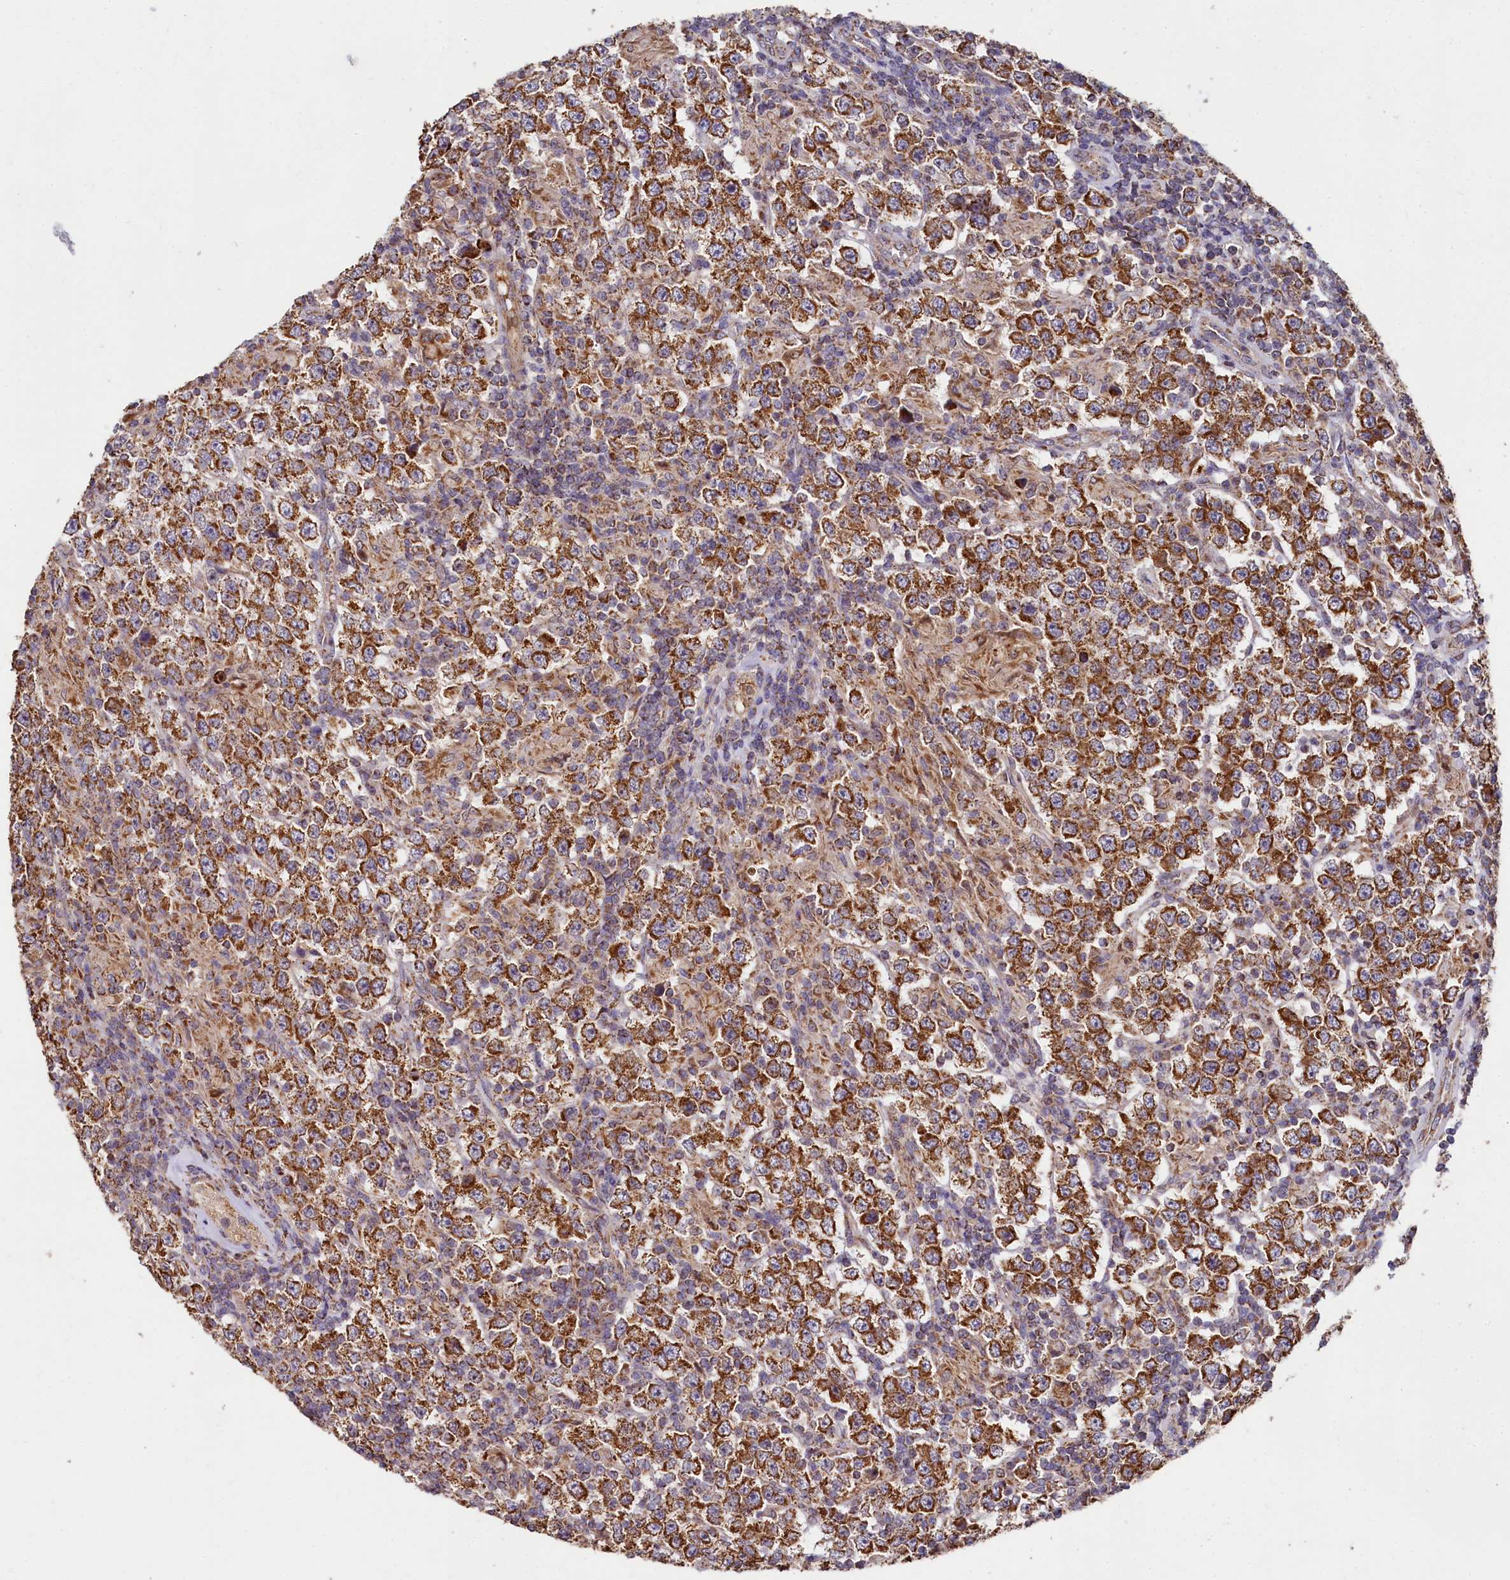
{"staining": {"intensity": "strong", "quantity": ">75%", "location": "cytoplasmic/membranous"}, "tissue": "testis cancer", "cell_type": "Tumor cells", "image_type": "cancer", "snomed": [{"axis": "morphology", "description": "Normal tissue, NOS"}, {"axis": "morphology", "description": "Urothelial carcinoma, High grade"}, {"axis": "morphology", "description": "Seminoma, NOS"}, {"axis": "morphology", "description": "Carcinoma, Embryonal, NOS"}, {"axis": "topography", "description": "Urinary bladder"}, {"axis": "topography", "description": "Testis"}], "caption": "This is an image of immunohistochemistry (IHC) staining of testis embryonal carcinoma, which shows strong positivity in the cytoplasmic/membranous of tumor cells.", "gene": "SPRYD3", "patient": {"sex": "male", "age": 41}}